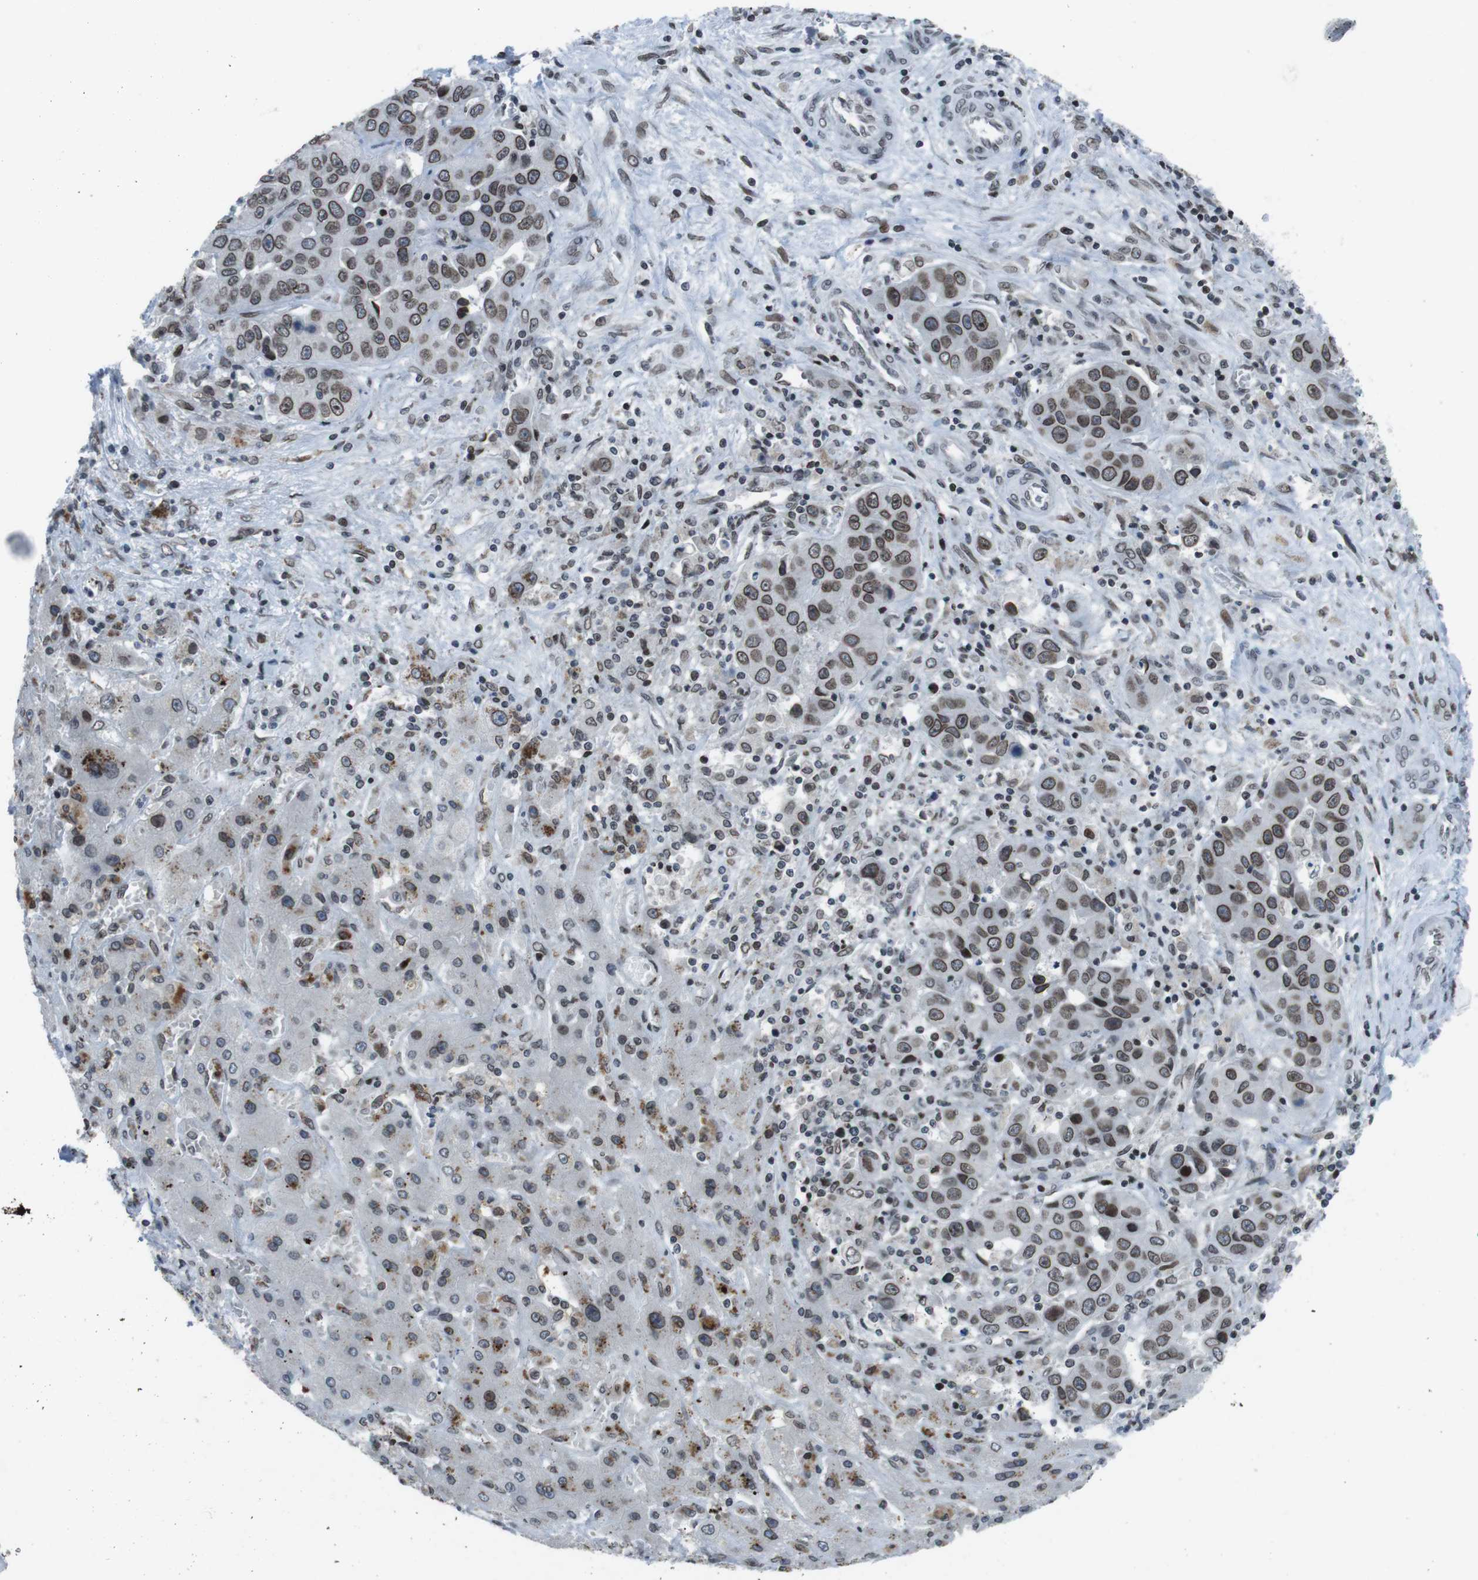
{"staining": {"intensity": "moderate", "quantity": ">75%", "location": "cytoplasmic/membranous,nuclear"}, "tissue": "liver cancer", "cell_type": "Tumor cells", "image_type": "cancer", "snomed": [{"axis": "morphology", "description": "Cholangiocarcinoma"}, {"axis": "topography", "description": "Liver"}], "caption": "Immunohistochemistry image of neoplastic tissue: human cholangiocarcinoma (liver) stained using immunohistochemistry (IHC) demonstrates medium levels of moderate protein expression localized specifically in the cytoplasmic/membranous and nuclear of tumor cells, appearing as a cytoplasmic/membranous and nuclear brown color.", "gene": "MAD1L1", "patient": {"sex": "female", "age": 52}}